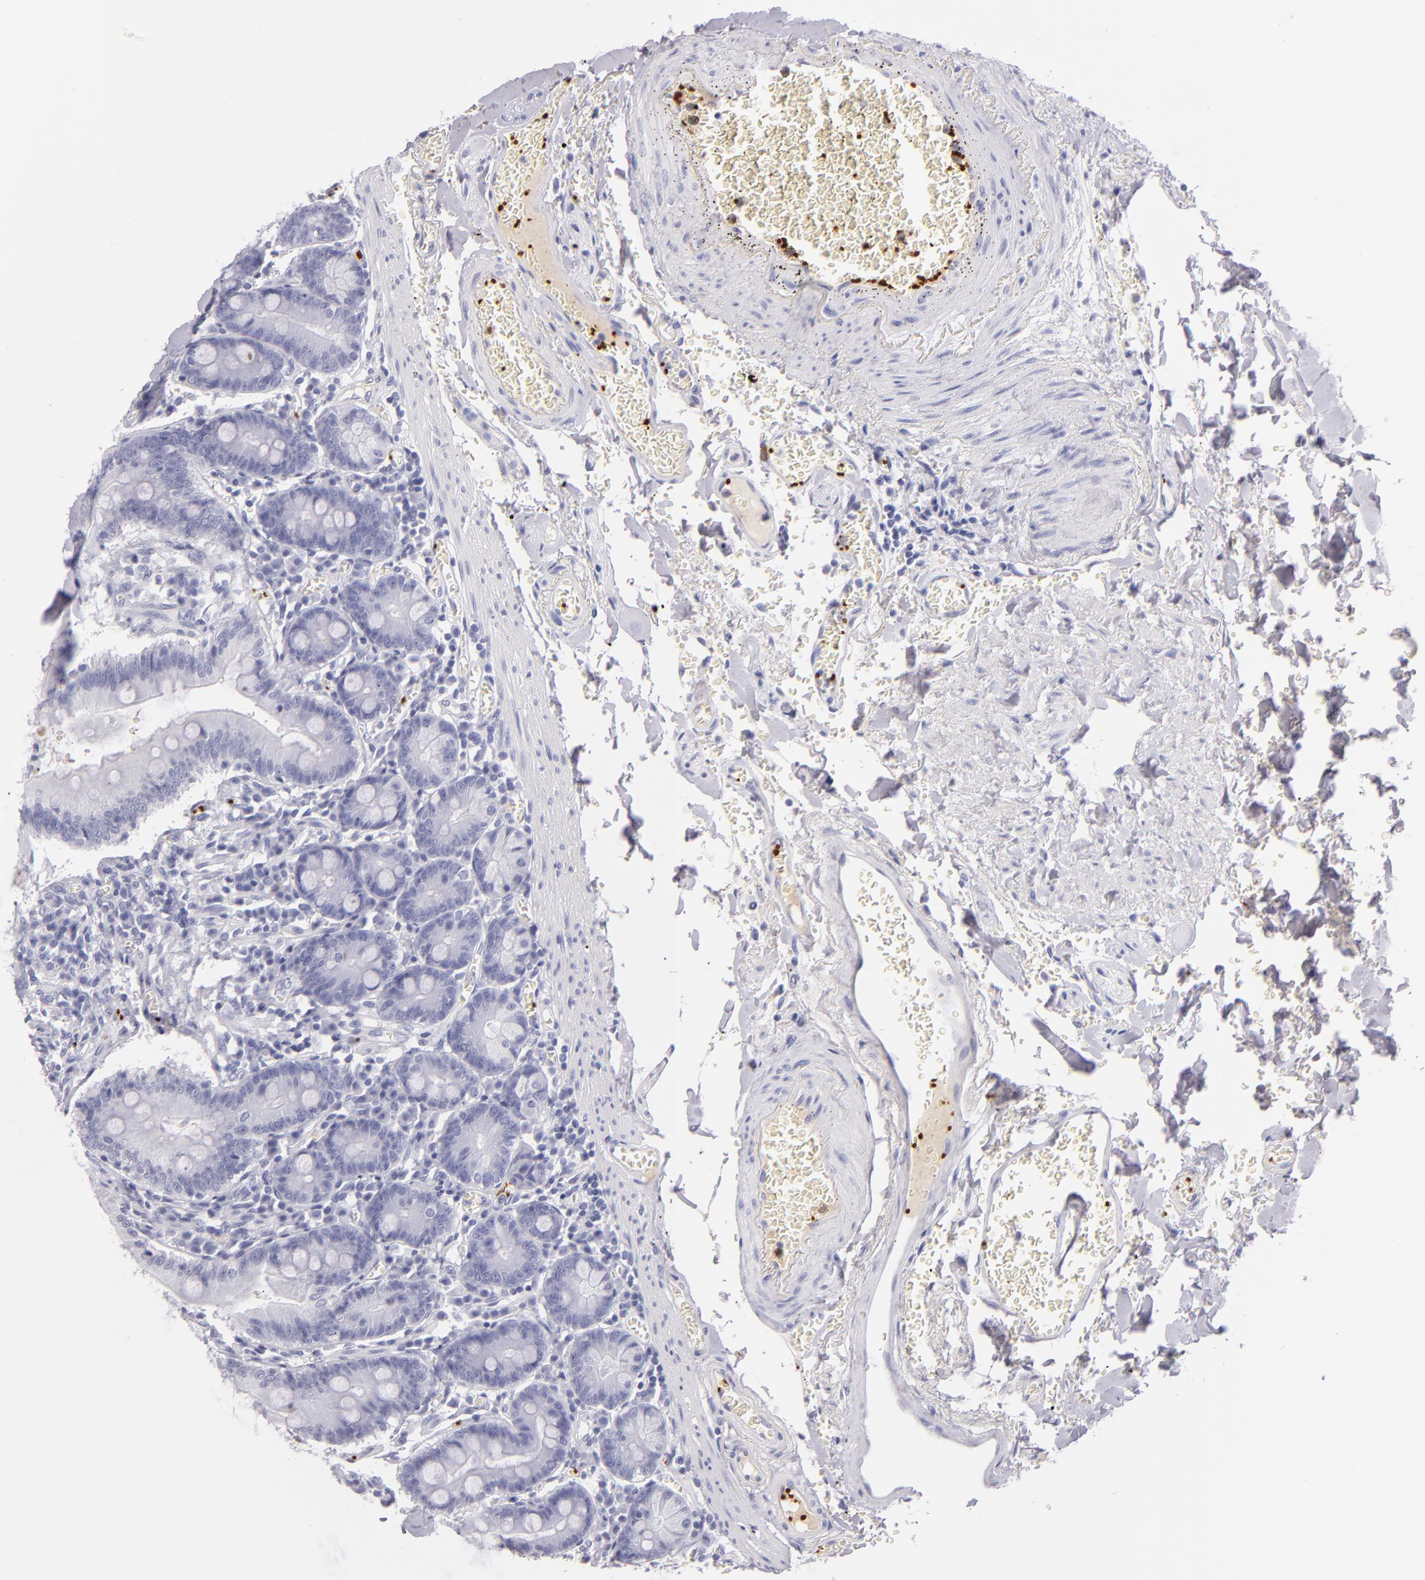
{"staining": {"intensity": "negative", "quantity": "none", "location": "none"}, "tissue": "small intestine", "cell_type": "Glandular cells", "image_type": "normal", "snomed": [{"axis": "morphology", "description": "Normal tissue, NOS"}, {"axis": "topography", "description": "Small intestine"}], "caption": "Immunohistochemistry photomicrograph of normal small intestine: small intestine stained with DAB displays no significant protein staining in glandular cells. (IHC, brightfield microscopy, high magnification).", "gene": "GP1BA", "patient": {"sex": "male", "age": 71}}